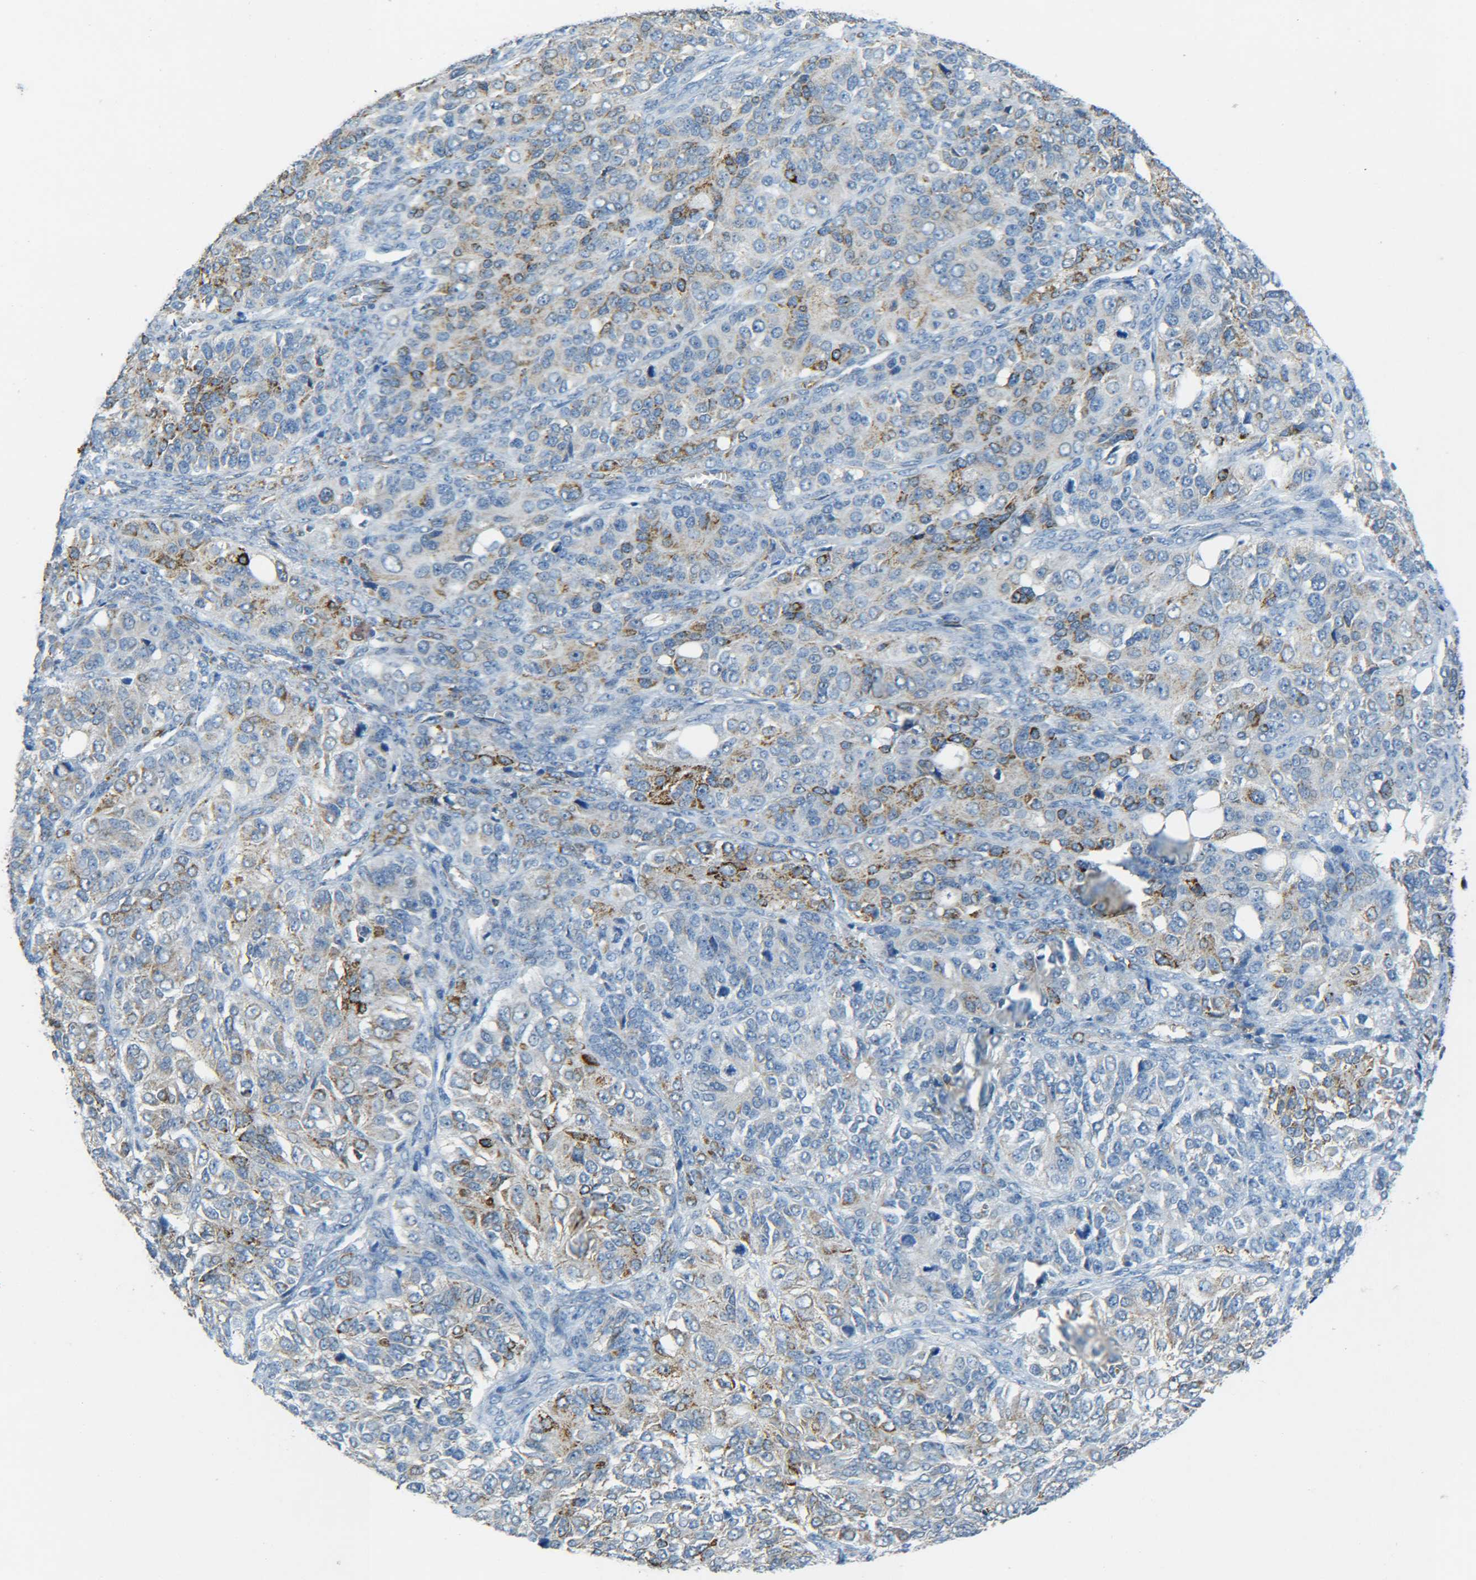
{"staining": {"intensity": "moderate", "quantity": "25%-75%", "location": "cytoplasmic/membranous"}, "tissue": "ovarian cancer", "cell_type": "Tumor cells", "image_type": "cancer", "snomed": [{"axis": "morphology", "description": "Carcinoma, endometroid"}, {"axis": "topography", "description": "Ovary"}], "caption": "About 25%-75% of tumor cells in human ovarian cancer reveal moderate cytoplasmic/membranous protein positivity as visualized by brown immunohistochemical staining.", "gene": "CYB5R1", "patient": {"sex": "female", "age": 51}}